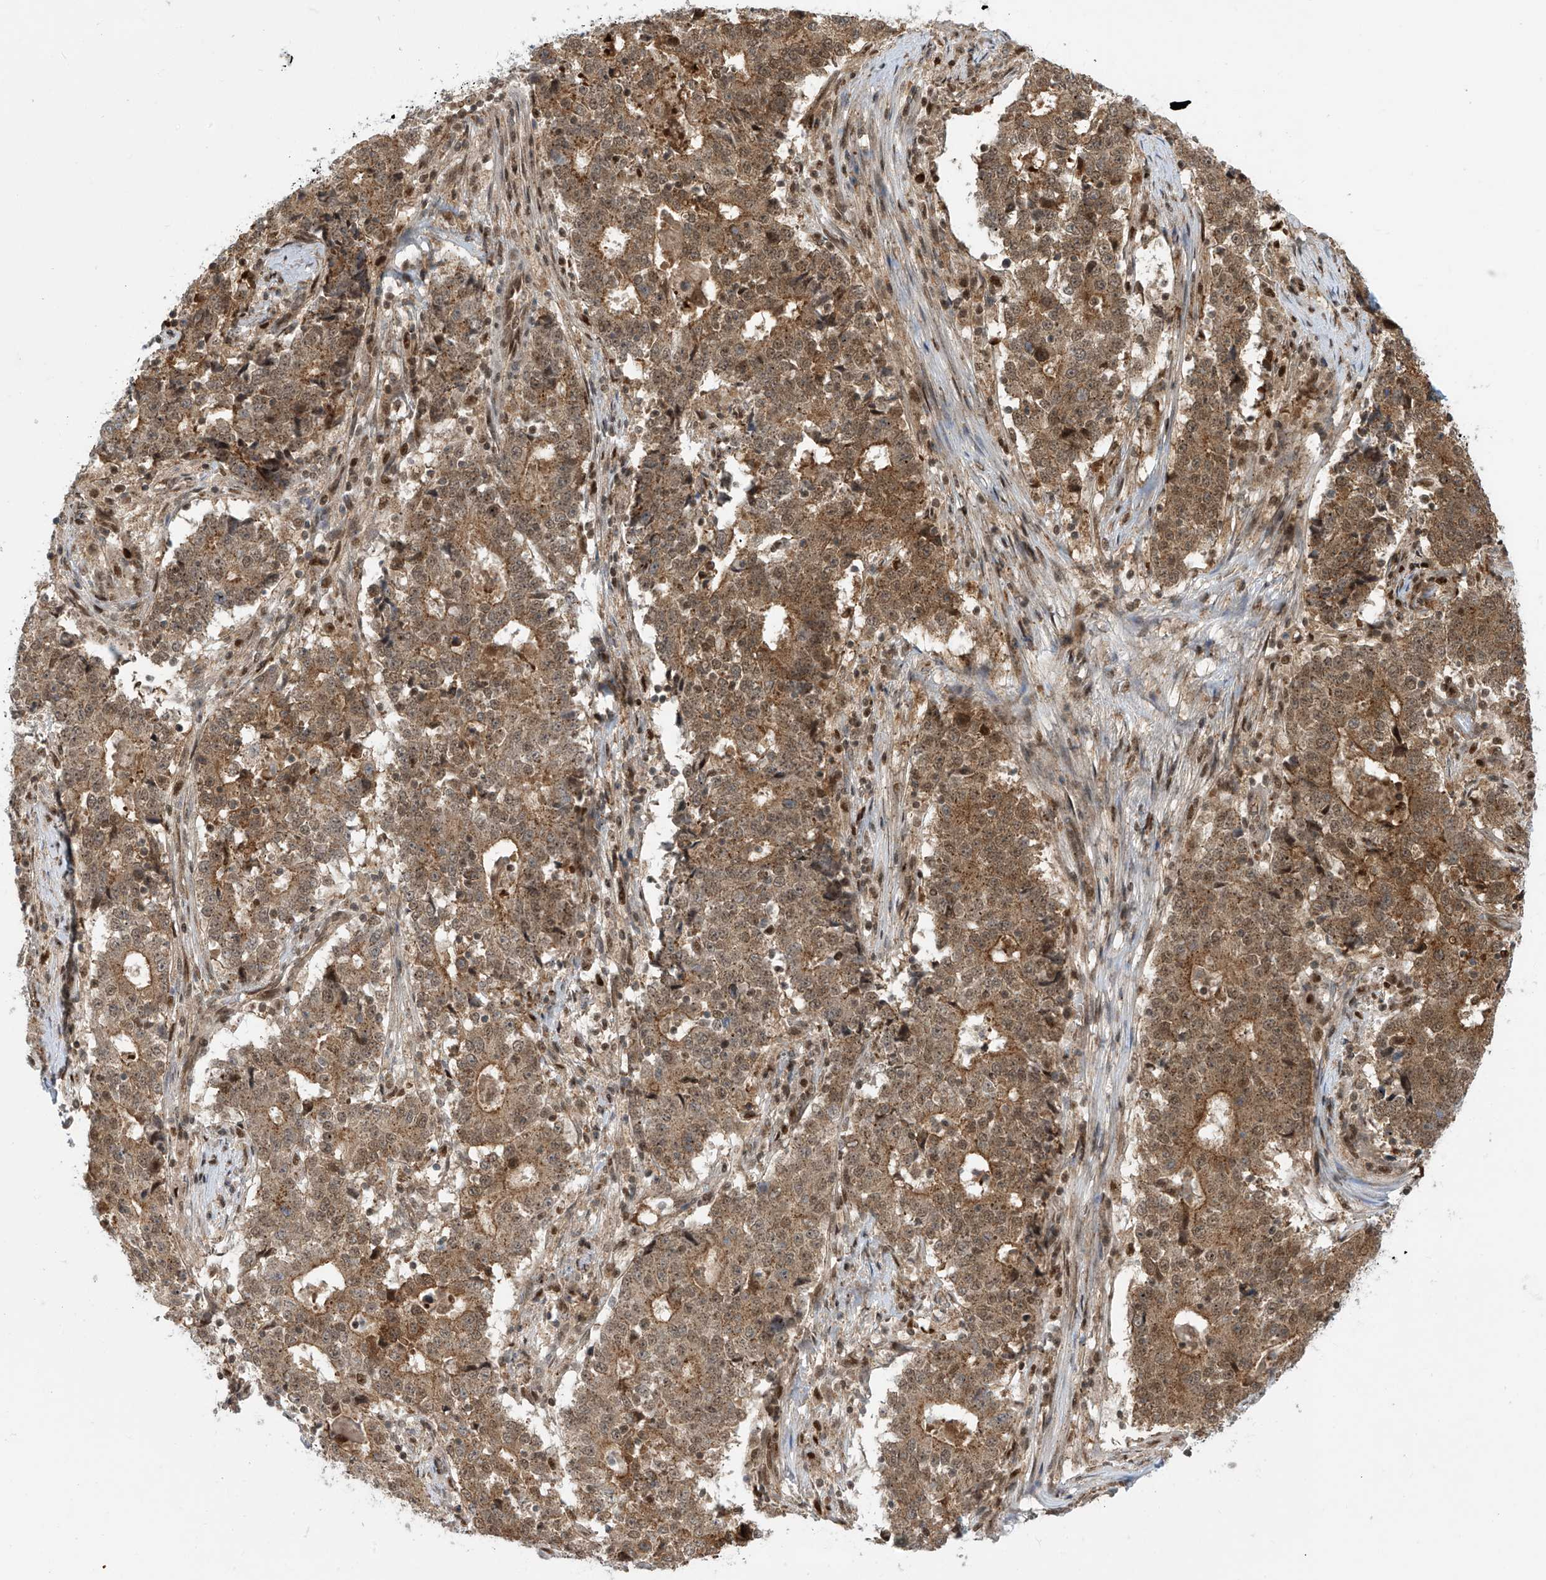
{"staining": {"intensity": "moderate", "quantity": ">75%", "location": "cytoplasmic/membranous,nuclear"}, "tissue": "stomach cancer", "cell_type": "Tumor cells", "image_type": "cancer", "snomed": [{"axis": "morphology", "description": "Adenocarcinoma, NOS"}, {"axis": "topography", "description": "Stomach"}], "caption": "High-power microscopy captured an immunohistochemistry (IHC) photomicrograph of stomach cancer, revealing moderate cytoplasmic/membranous and nuclear staining in approximately >75% of tumor cells. (DAB IHC, brown staining for protein, blue staining for nuclei).", "gene": "LAGE3", "patient": {"sex": "male", "age": 59}}